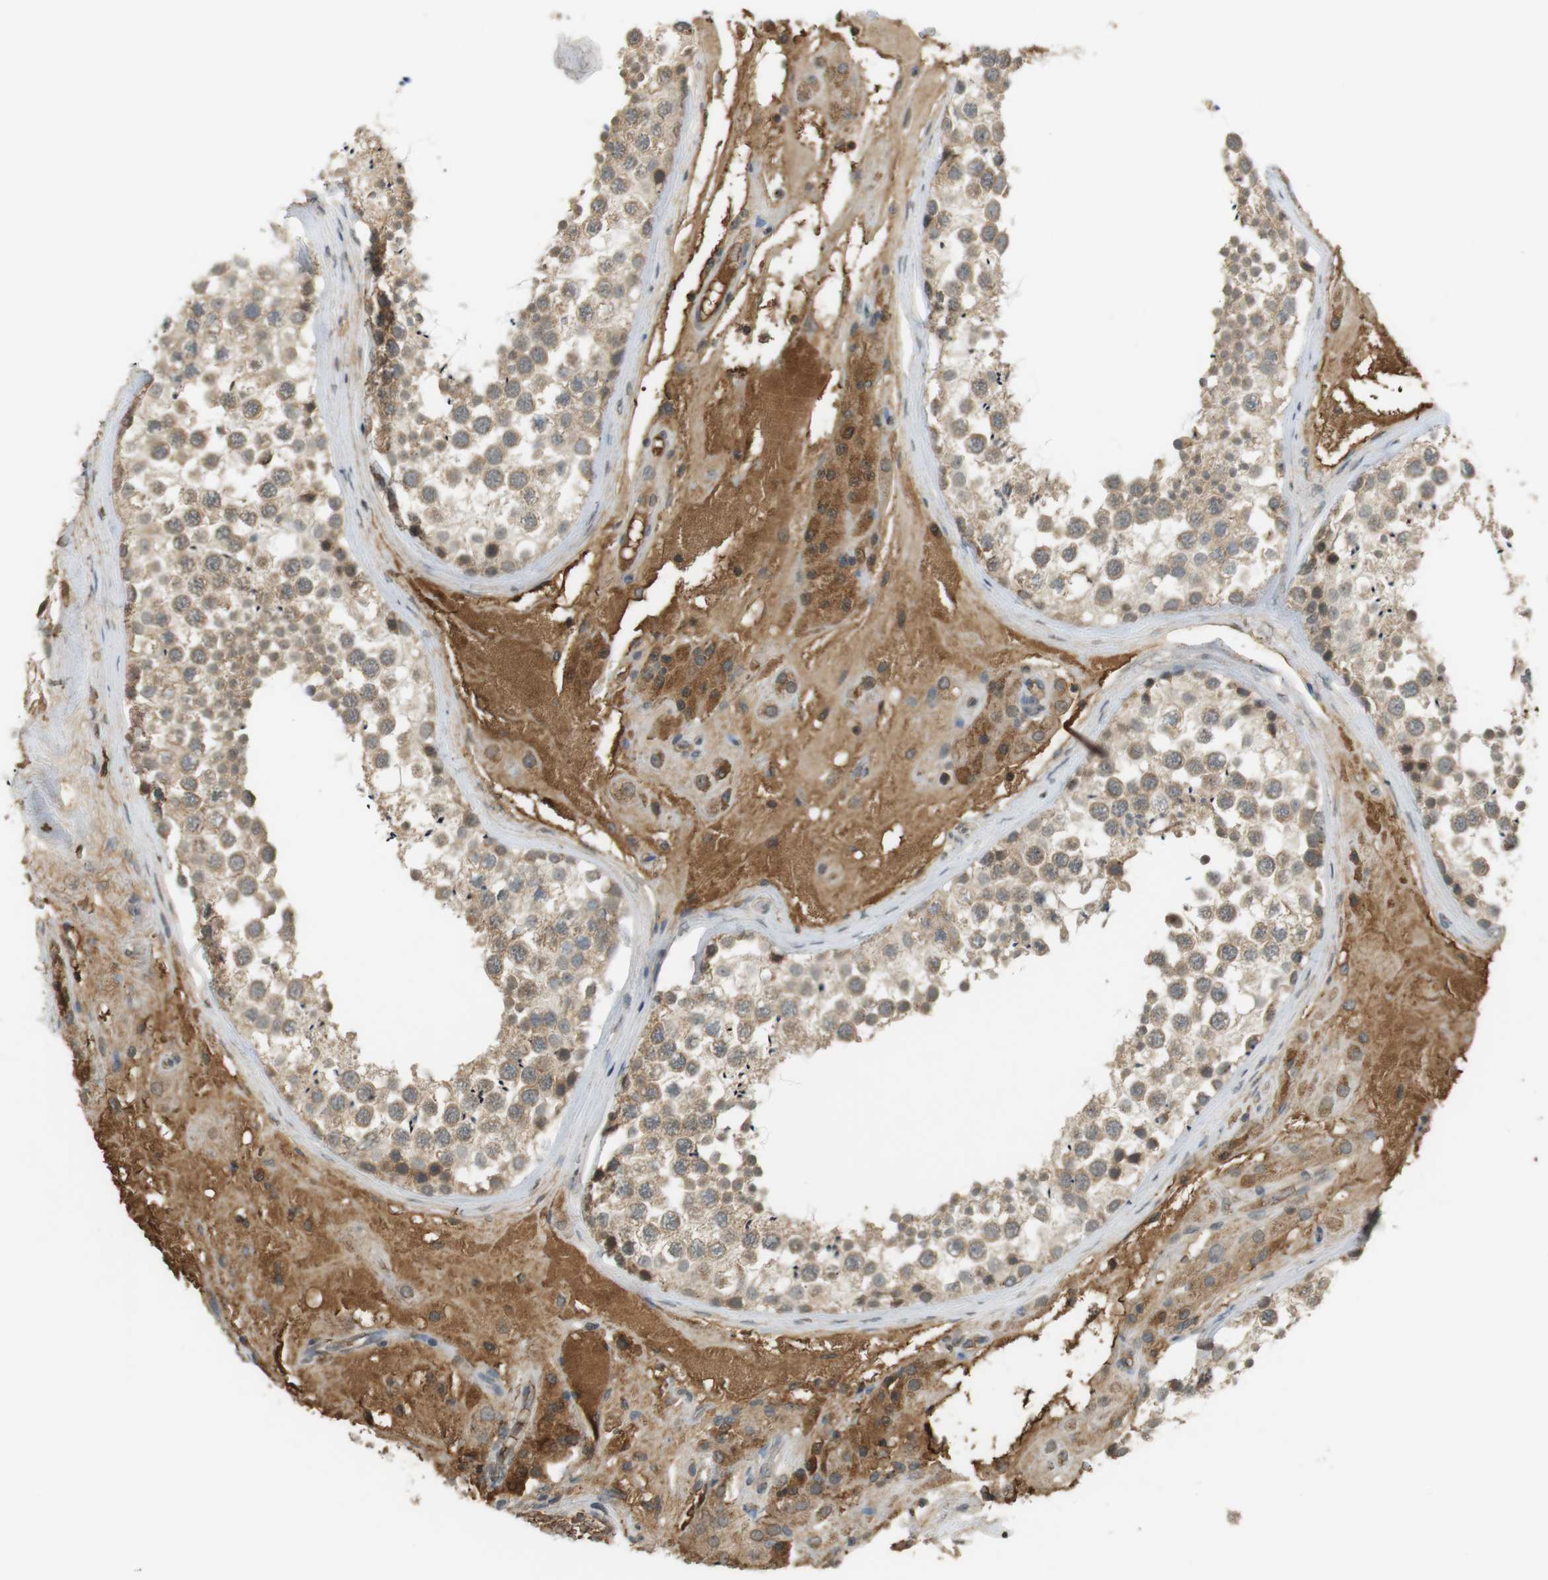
{"staining": {"intensity": "weak", "quantity": ">75%", "location": "cytoplasmic/membranous,nuclear"}, "tissue": "testis", "cell_type": "Cells in seminiferous ducts", "image_type": "normal", "snomed": [{"axis": "morphology", "description": "Normal tissue, NOS"}, {"axis": "topography", "description": "Testis"}], "caption": "Unremarkable testis reveals weak cytoplasmic/membranous,nuclear positivity in approximately >75% of cells in seminiferous ducts, visualized by immunohistochemistry. (DAB (3,3'-diaminobenzidine) = brown stain, brightfield microscopy at high magnification).", "gene": "SRR", "patient": {"sex": "male", "age": 46}}